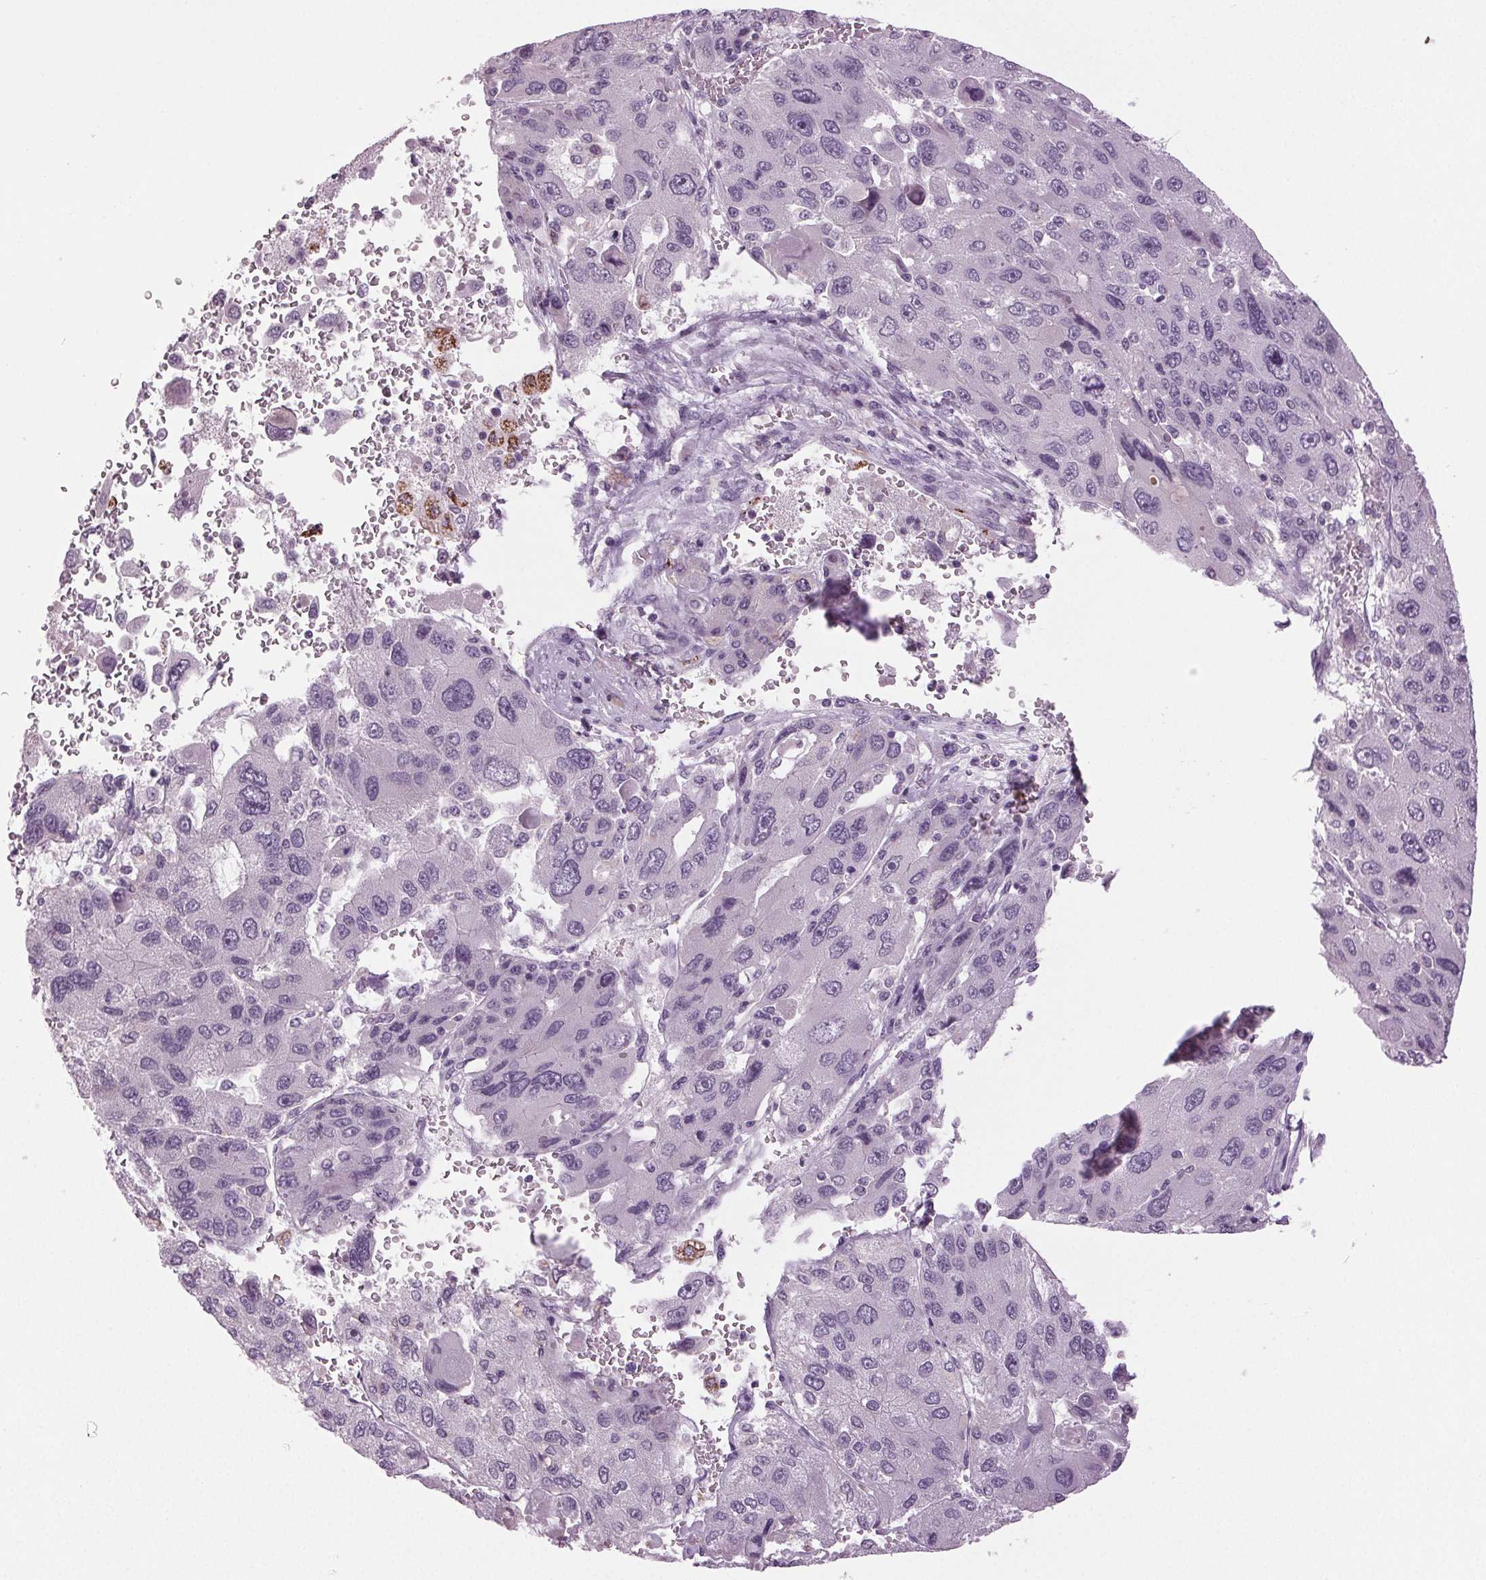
{"staining": {"intensity": "negative", "quantity": "none", "location": "none"}, "tissue": "liver cancer", "cell_type": "Tumor cells", "image_type": "cancer", "snomed": [{"axis": "morphology", "description": "Carcinoma, Hepatocellular, NOS"}, {"axis": "topography", "description": "Liver"}], "caption": "The image reveals no staining of tumor cells in liver hepatocellular carcinoma. (Brightfield microscopy of DAB immunohistochemistry (IHC) at high magnification).", "gene": "DNAH12", "patient": {"sex": "female", "age": 41}}